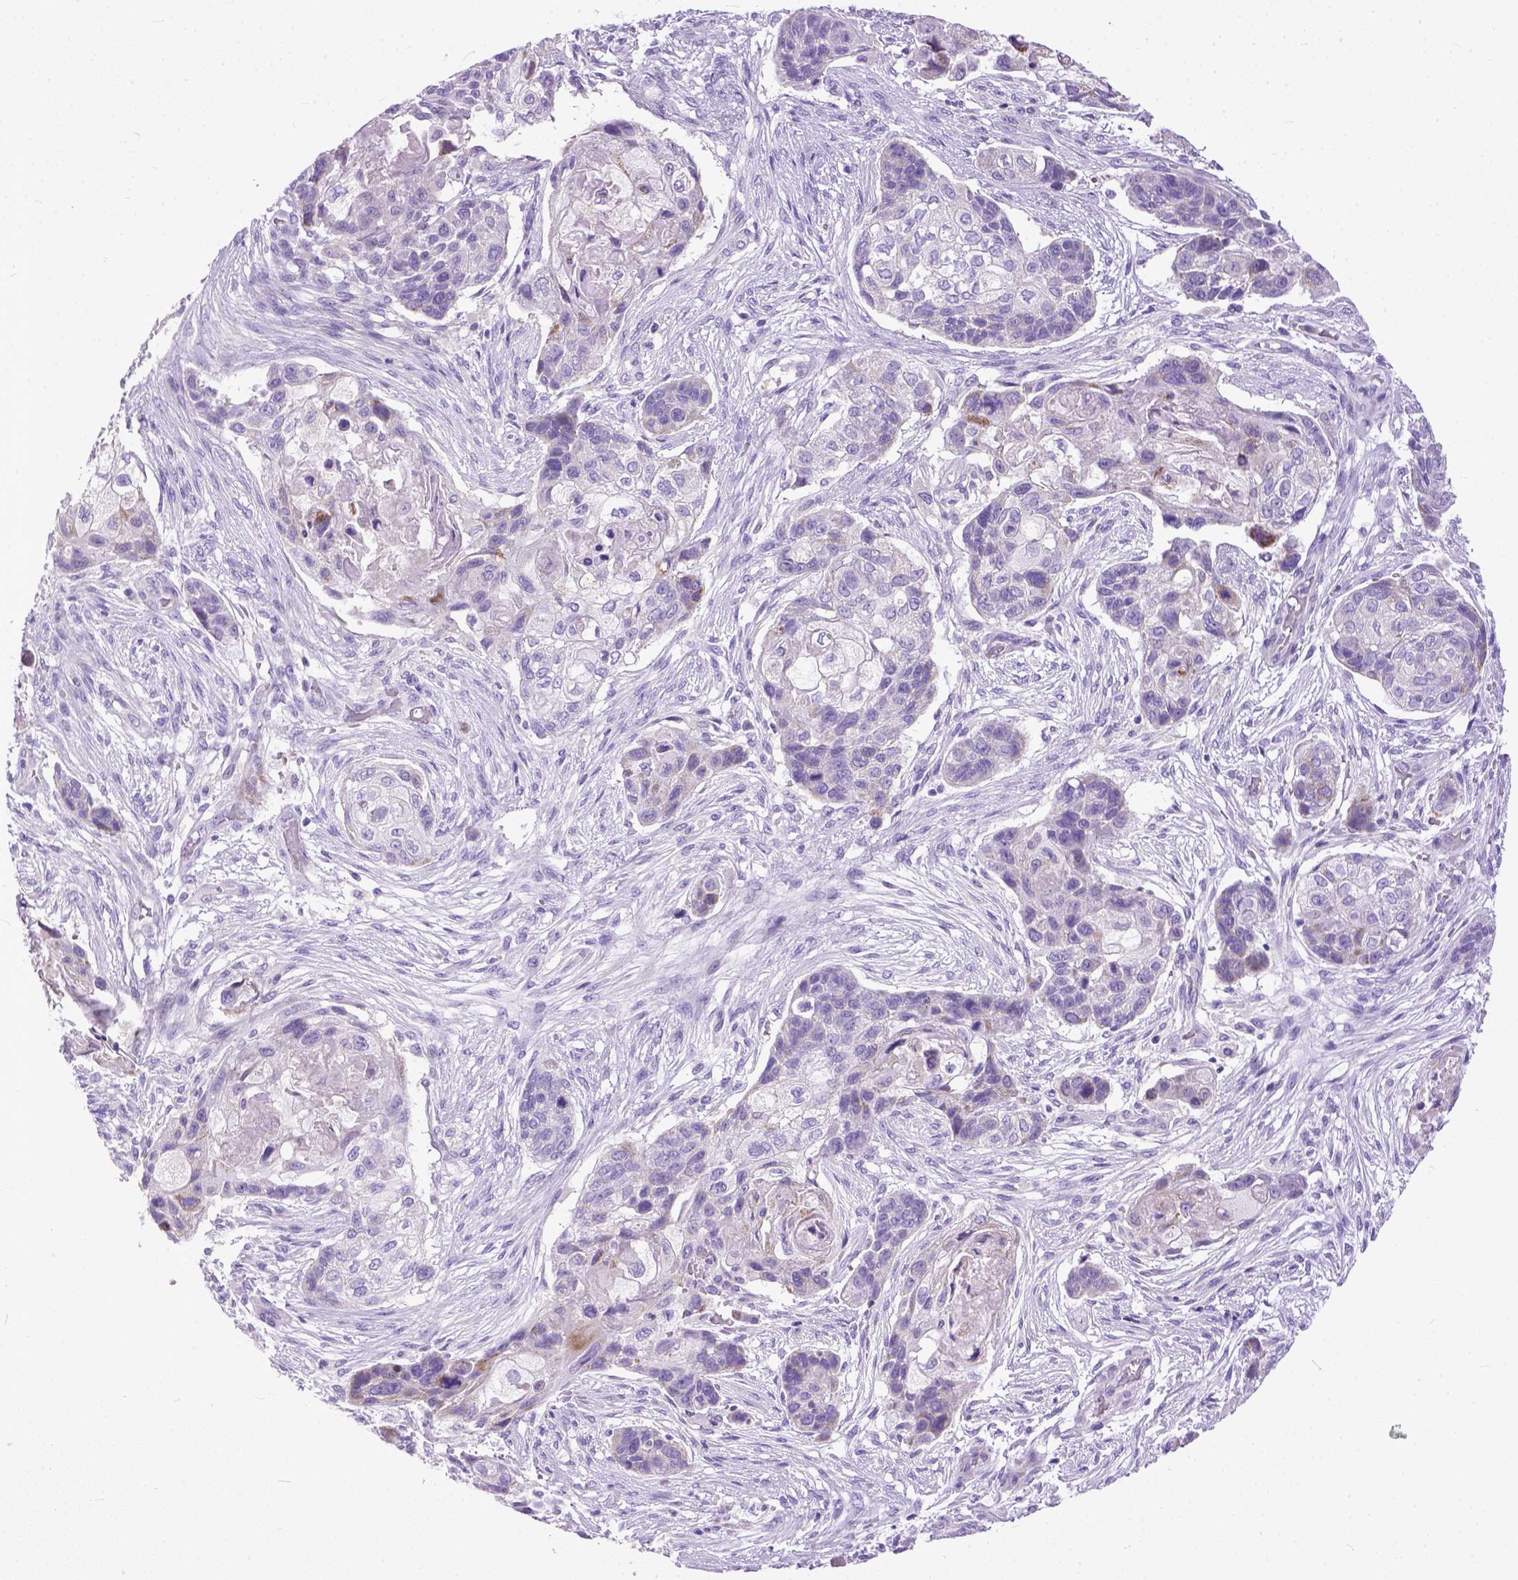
{"staining": {"intensity": "negative", "quantity": "none", "location": "none"}, "tissue": "lung cancer", "cell_type": "Tumor cells", "image_type": "cancer", "snomed": [{"axis": "morphology", "description": "Squamous cell carcinoma, NOS"}, {"axis": "topography", "description": "Lung"}], "caption": "An immunohistochemistry image of lung cancer is shown. There is no staining in tumor cells of lung cancer.", "gene": "PLK5", "patient": {"sex": "male", "age": 69}}